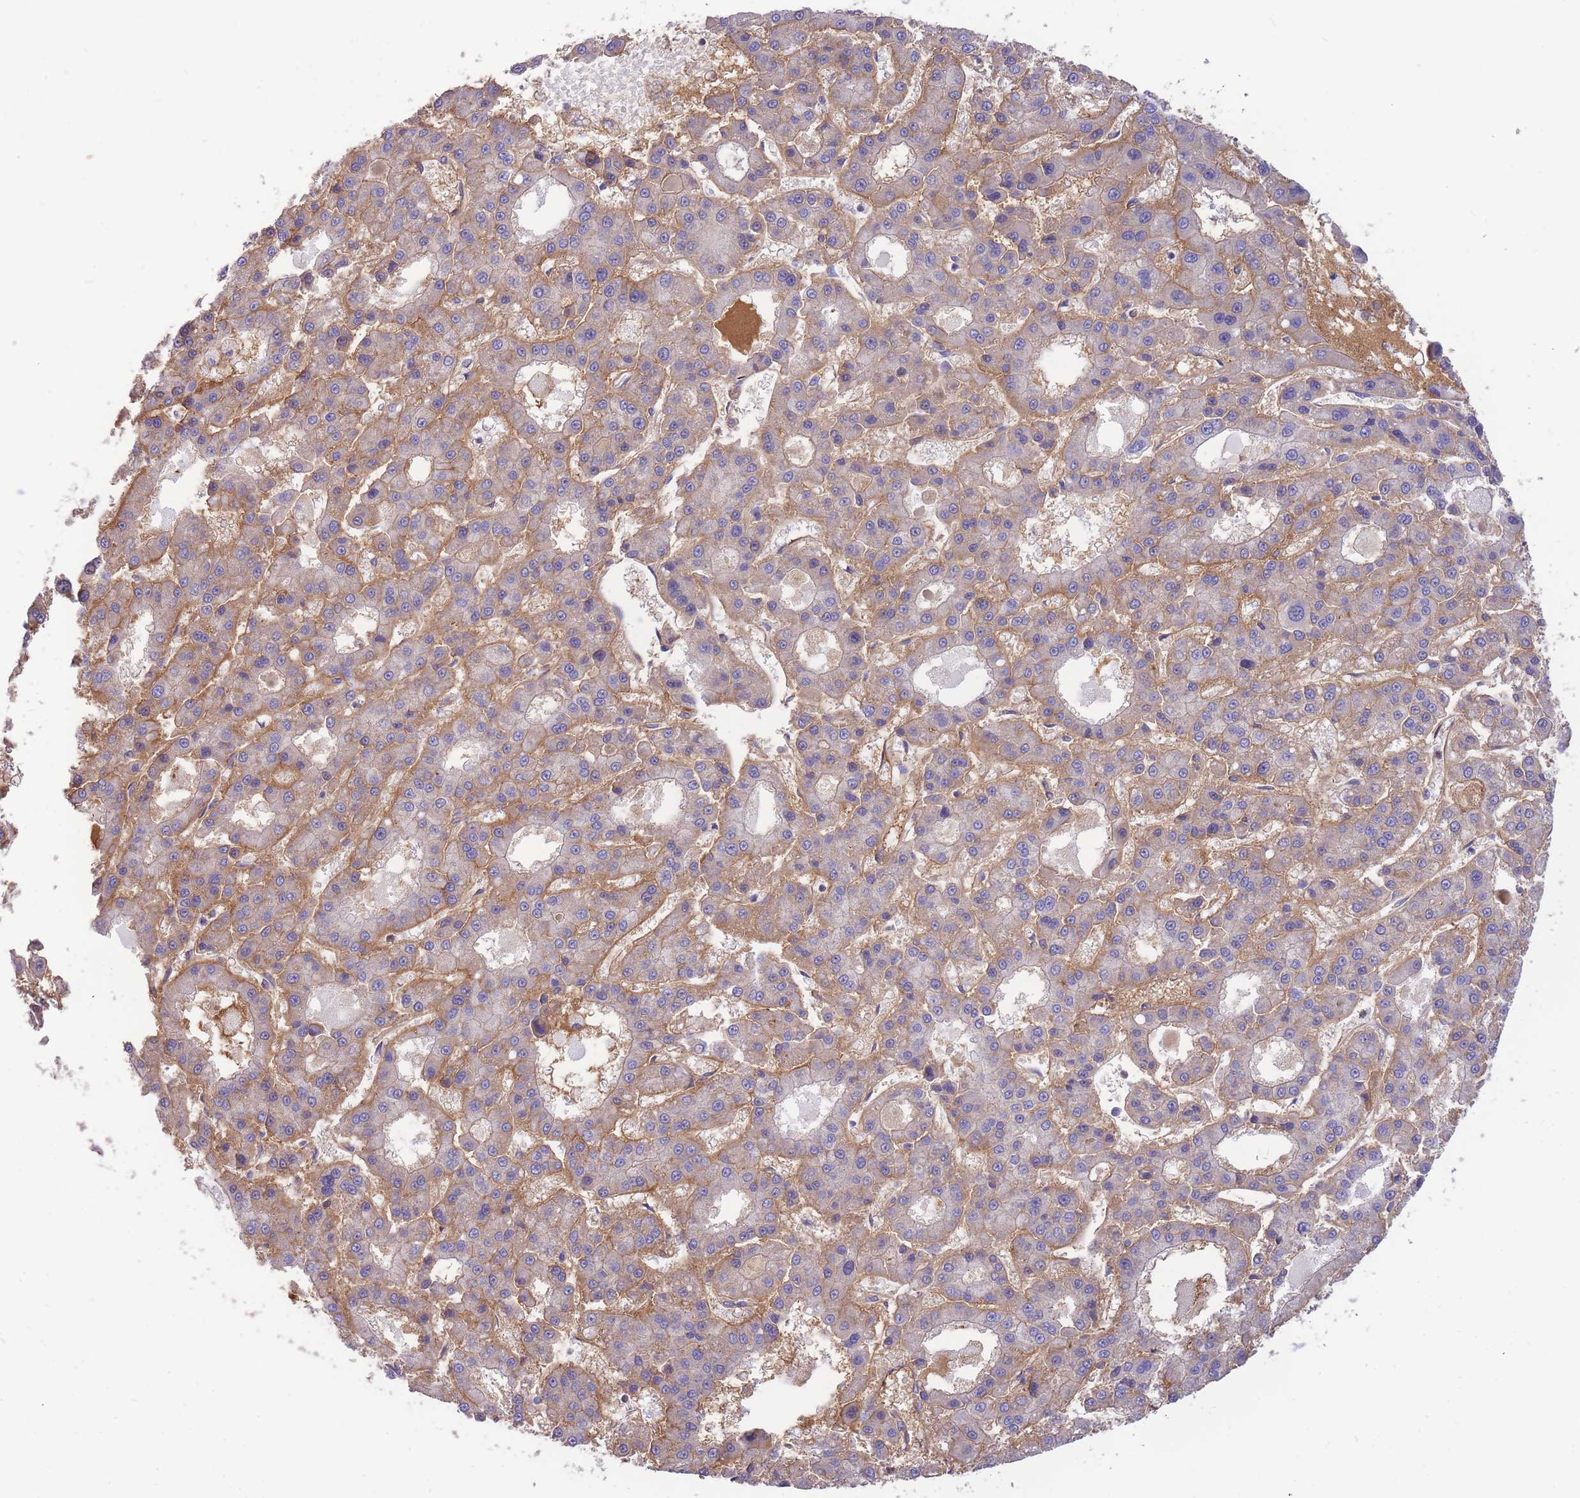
{"staining": {"intensity": "negative", "quantity": "none", "location": "none"}, "tissue": "liver cancer", "cell_type": "Tumor cells", "image_type": "cancer", "snomed": [{"axis": "morphology", "description": "Carcinoma, Hepatocellular, NOS"}, {"axis": "topography", "description": "Liver"}], "caption": "High power microscopy photomicrograph of an immunohistochemistry (IHC) micrograph of liver cancer (hepatocellular carcinoma), revealing no significant positivity in tumor cells. (DAB (3,3'-diaminobenzidine) immunohistochemistry (IHC) visualized using brightfield microscopy, high magnification).", "gene": "SULT1A1", "patient": {"sex": "male", "age": 70}}